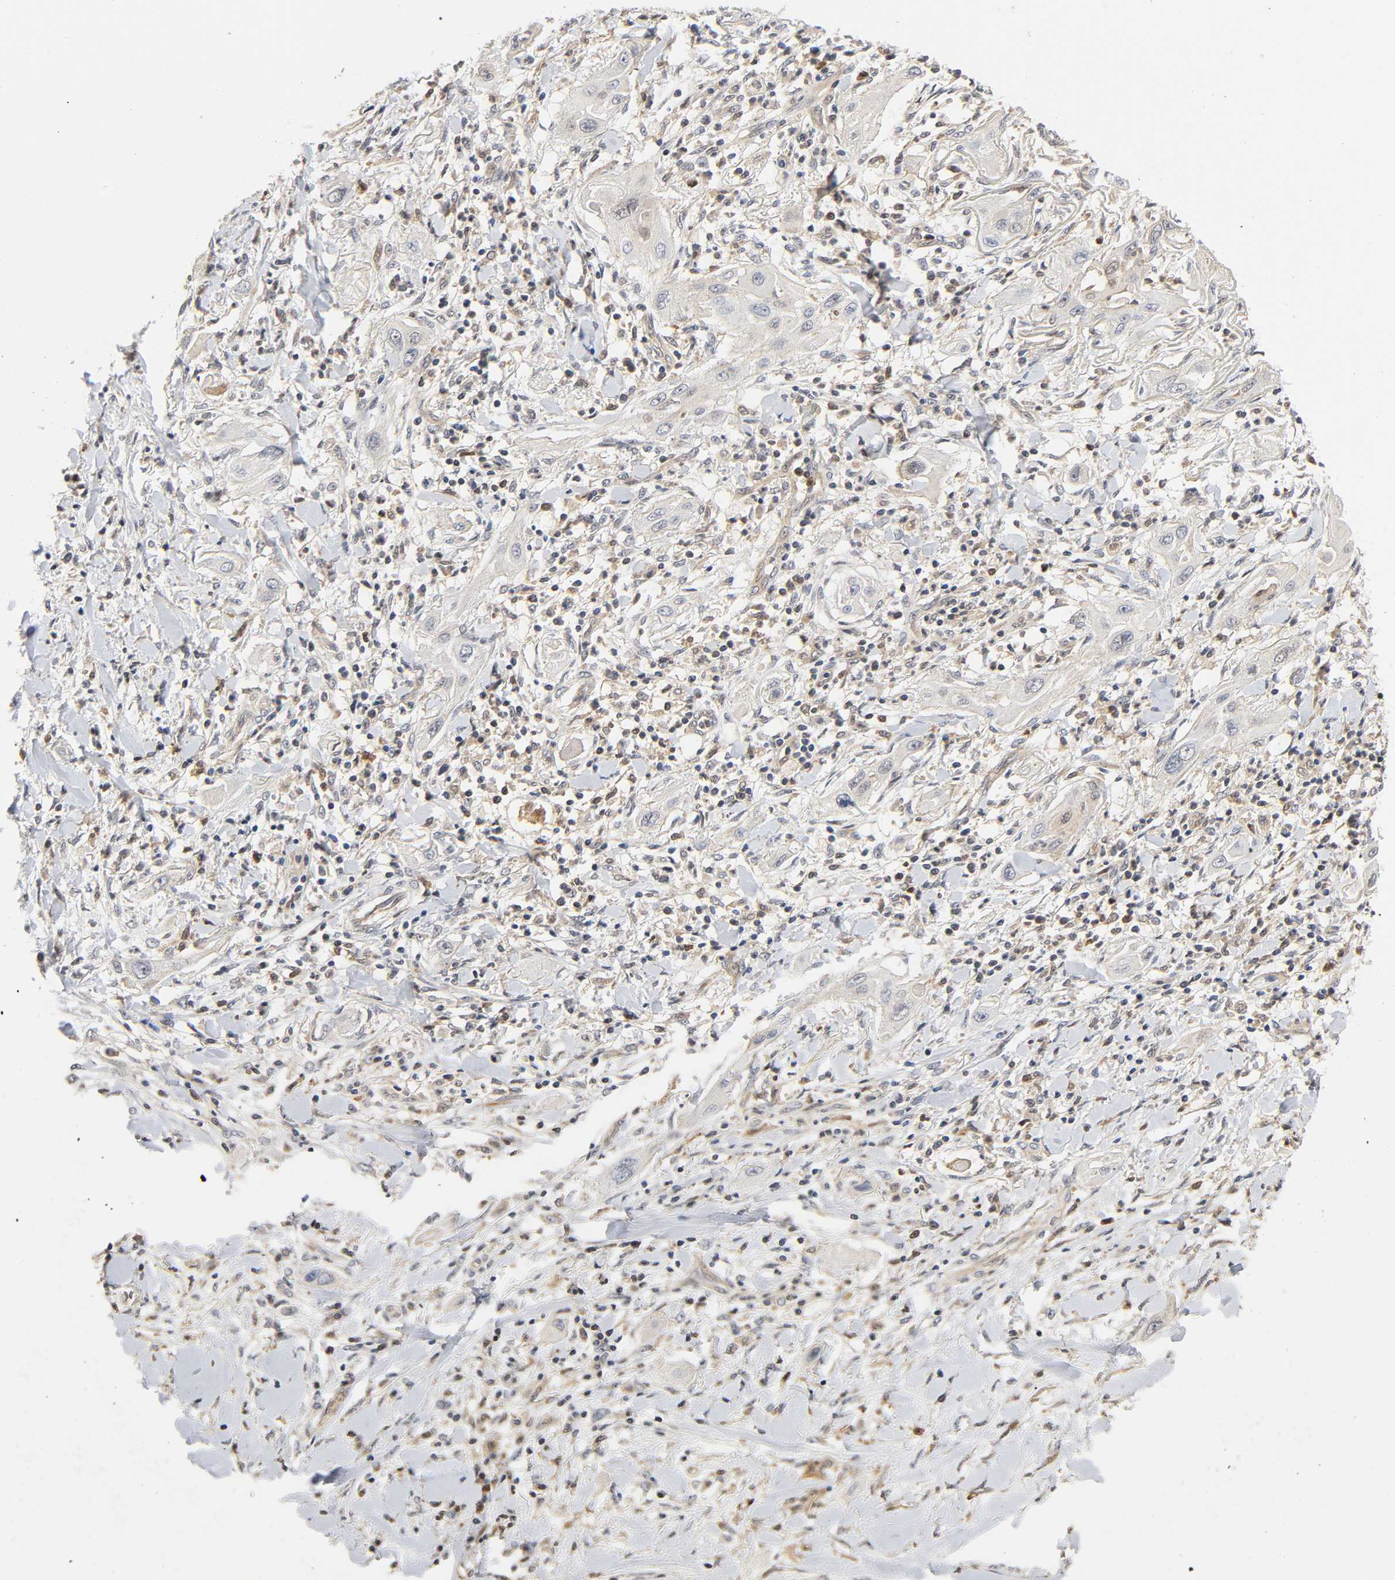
{"staining": {"intensity": "weak", "quantity": "<25%", "location": "cytoplasmic/membranous"}, "tissue": "lung cancer", "cell_type": "Tumor cells", "image_type": "cancer", "snomed": [{"axis": "morphology", "description": "Squamous cell carcinoma, NOS"}, {"axis": "topography", "description": "Lung"}], "caption": "Tumor cells show no significant protein positivity in lung cancer (squamous cell carcinoma).", "gene": "CASP9", "patient": {"sex": "female", "age": 47}}